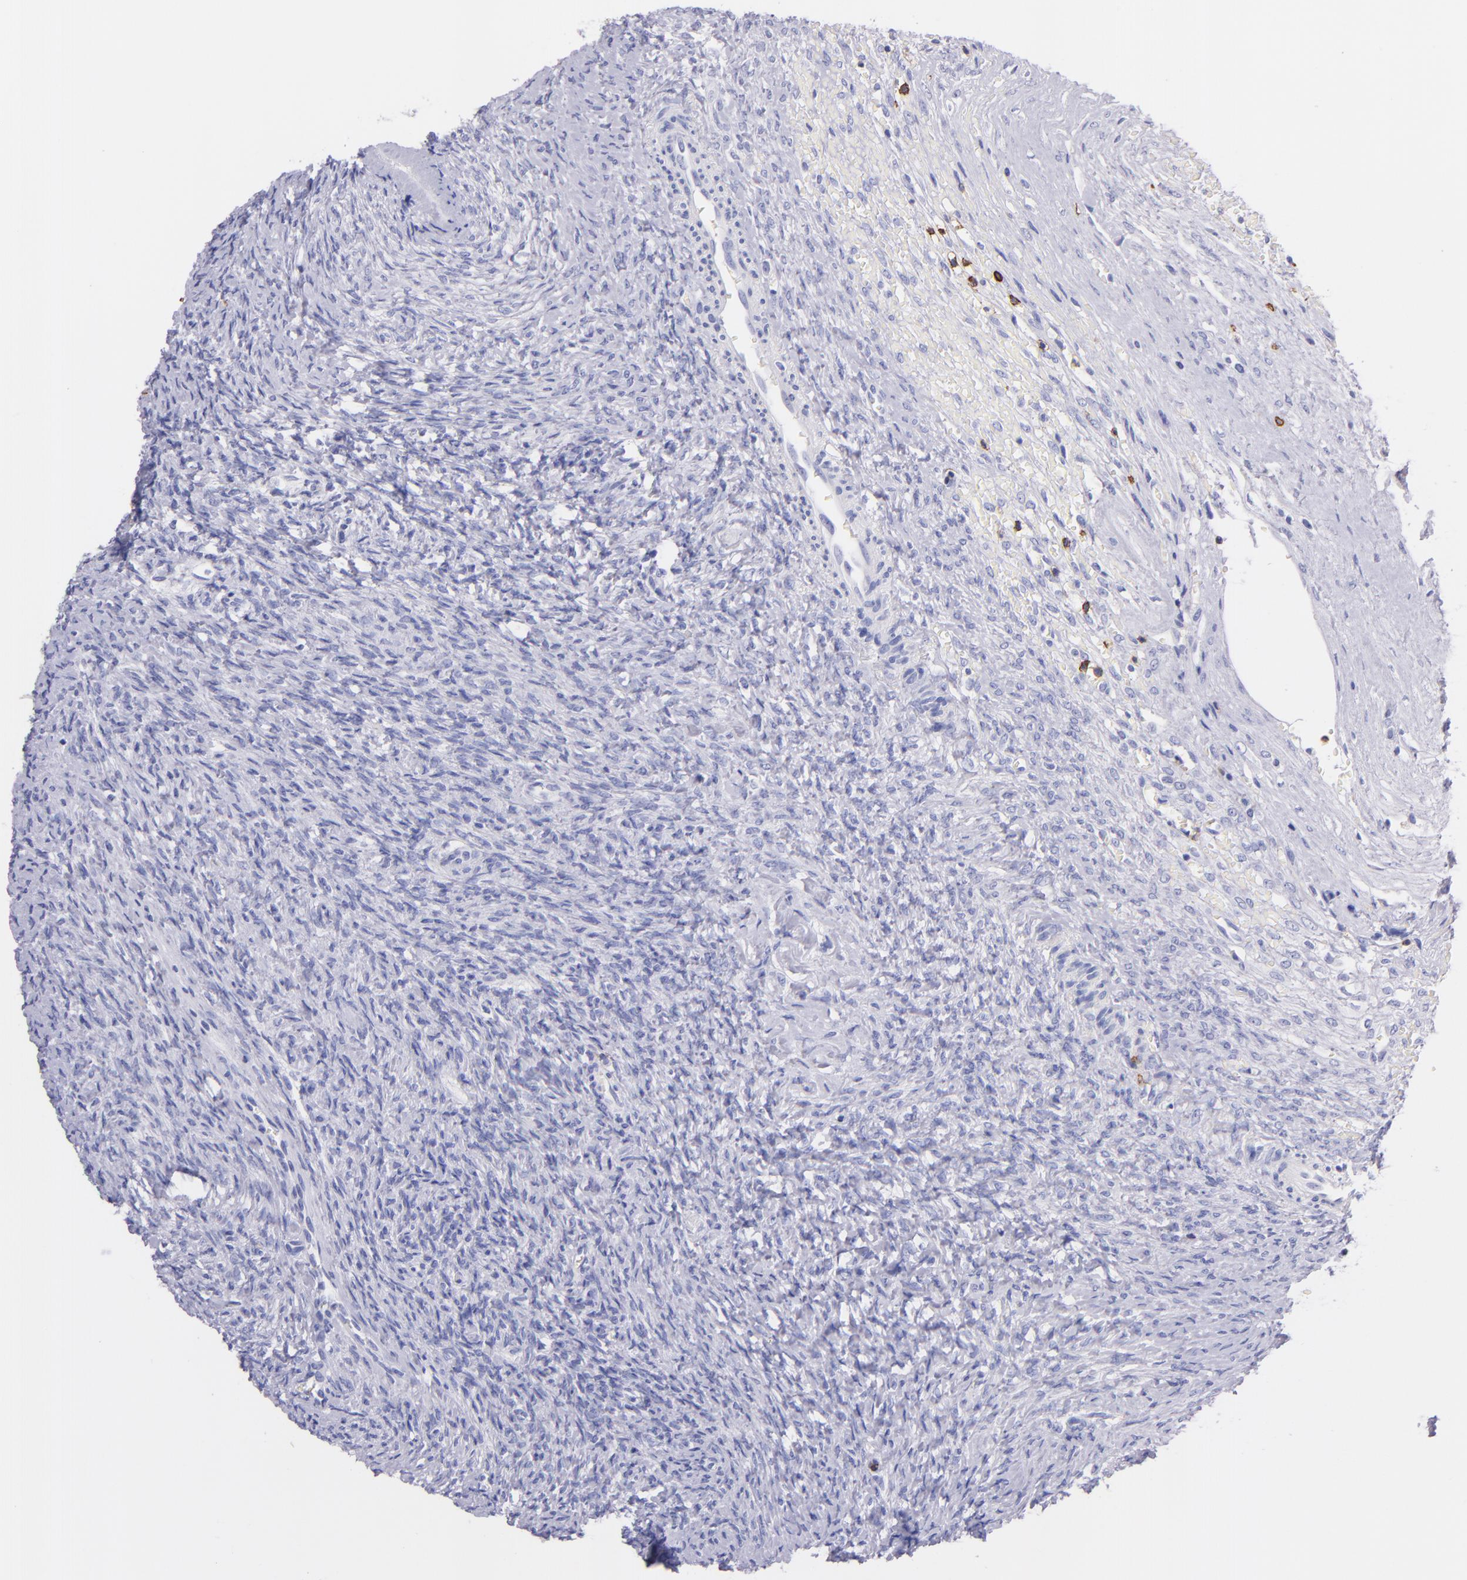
{"staining": {"intensity": "negative", "quantity": "none", "location": "none"}, "tissue": "ovary", "cell_type": "Ovarian stroma cells", "image_type": "normal", "snomed": [{"axis": "morphology", "description": "Normal tissue, NOS"}, {"axis": "topography", "description": "Ovary"}], "caption": "Ovarian stroma cells are negative for brown protein staining in benign ovary. (IHC, brightfield microscopy, high magnification).", "gene": "SPN", "patient": {"sex": "female", "age": 56}}